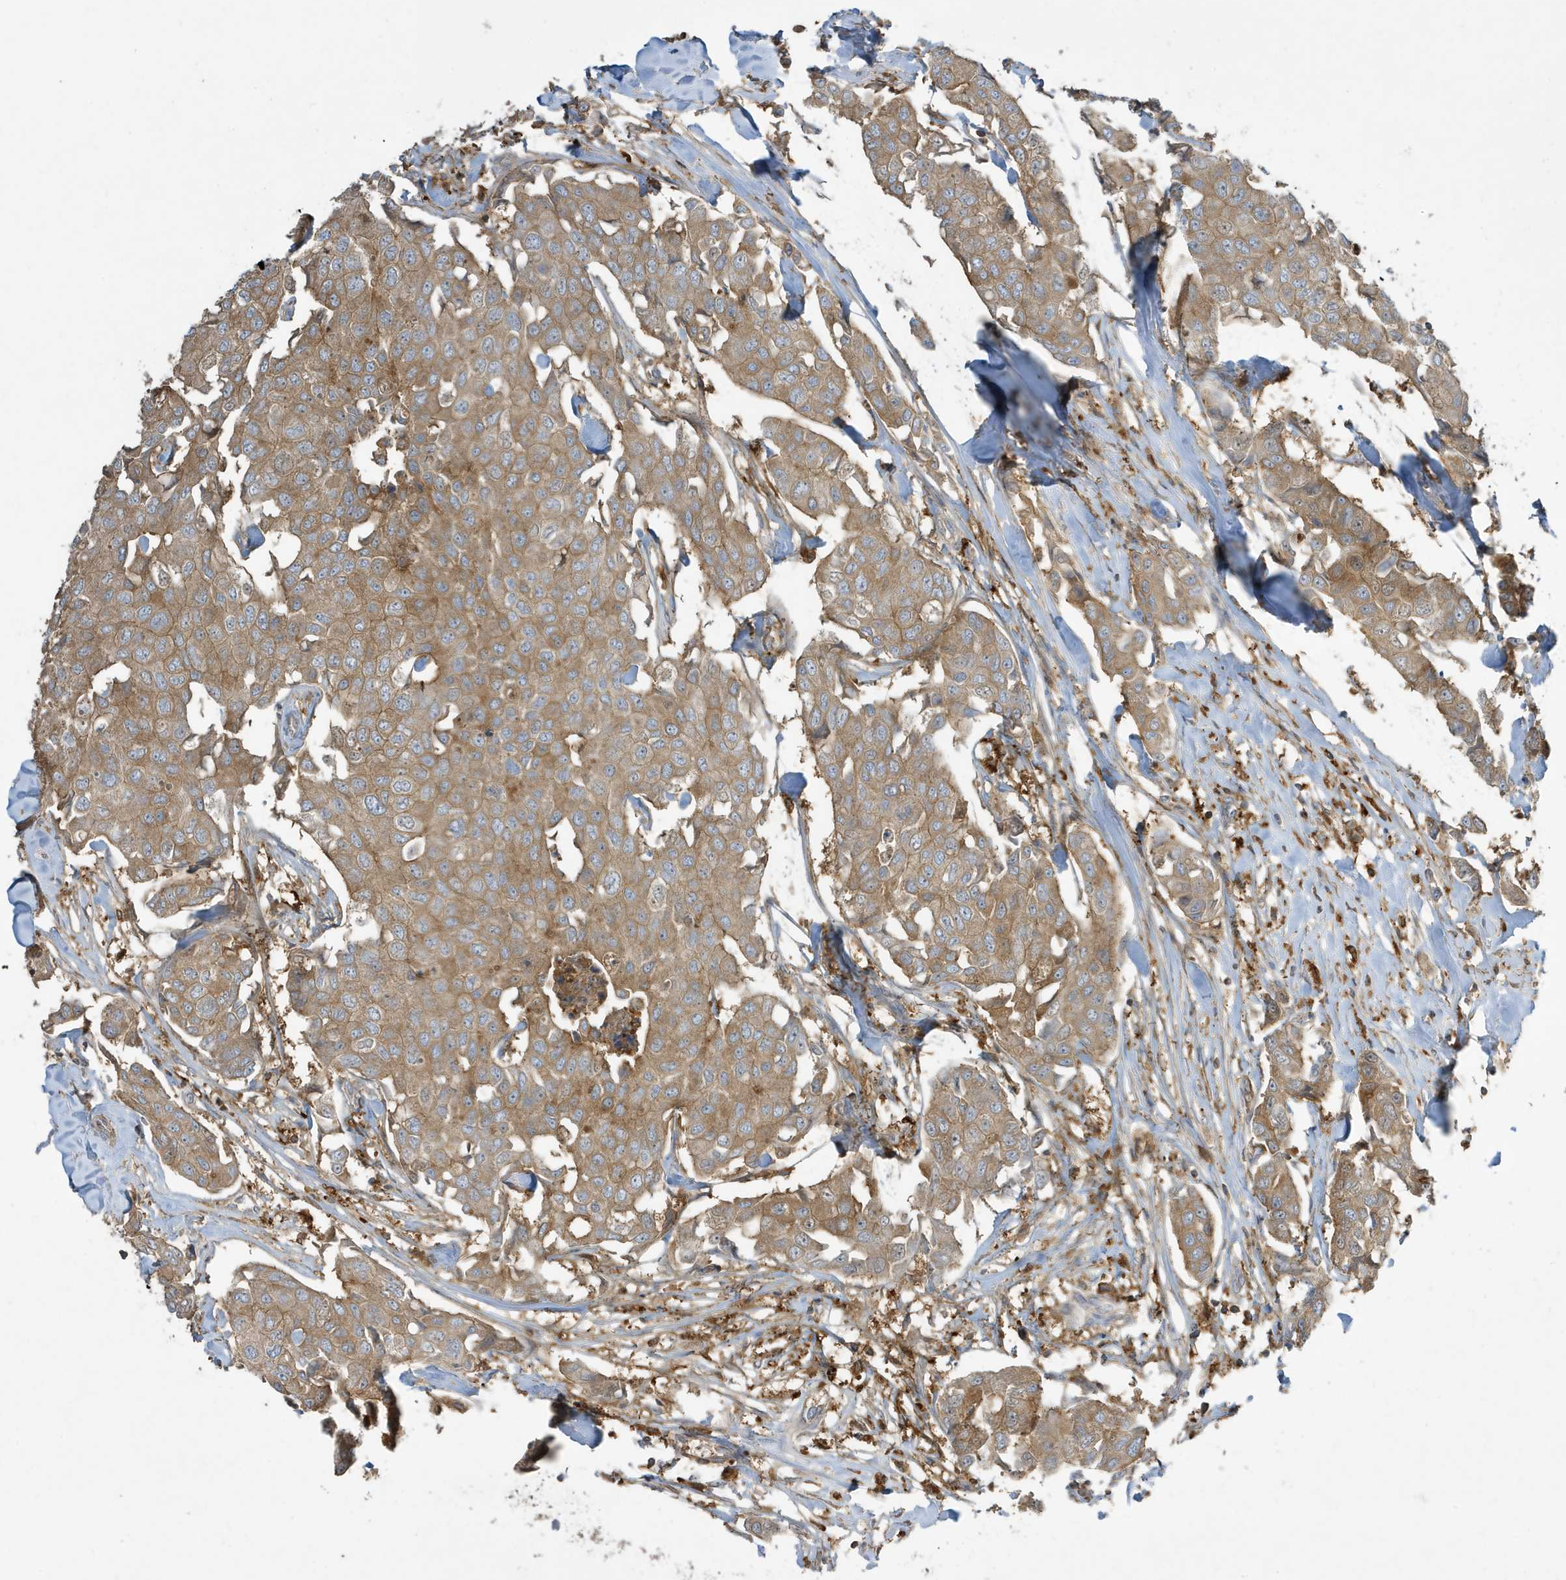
{"staining": {"intensity": "weak", "quantity": ">75%", "location": "cytoplasmic/membranous"}, "tissue": "breast cancer", "cell_type": "Tumor cells", "image_type": "cancer", "snomed": [{"axis": "morphology", "description": "Duct carcinoma"}, {"axis": "topography", "description": "Breast"}], "caption": "Breast cancer tissue shows weak cytoplasmic/membranous staining in approximately >75% of tumor cells, visualized by immunohistochemistry.", "gene": "ABTB1", "patient": {"sex": "female", "age": 80}}